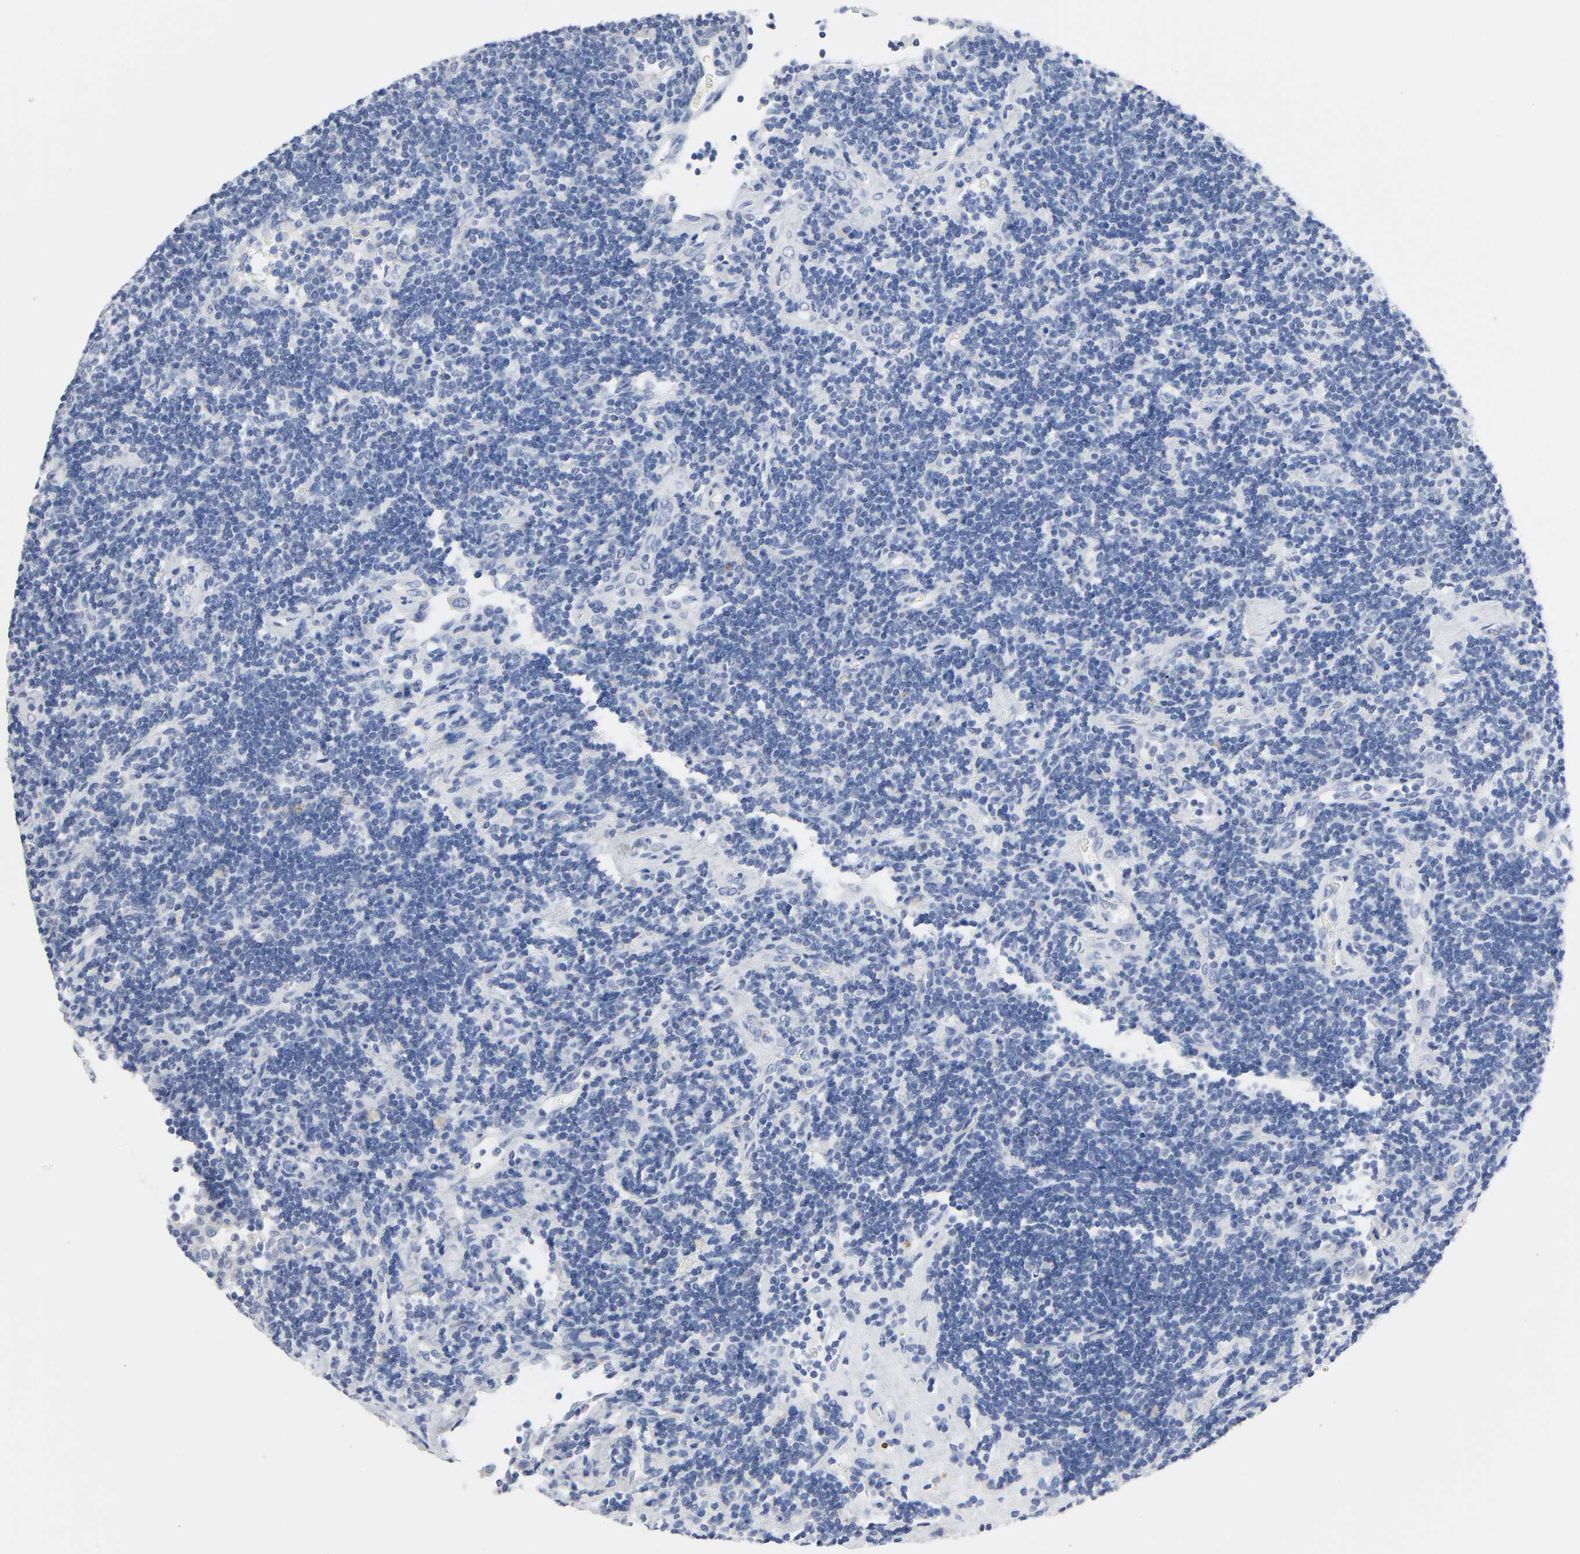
{"staining": {"intensity": "negative", "quantity": "none", "location": "none"}, "tissue": "lymphoma", "cell_type": "Tumor cells", "image_type": "cancer", "snomed": [{"axis": "morphology", "description": "Malignant lymphoma, non-Hodgkin's type, Low grade"}, {"axis": "topography", "description": "Lymph node"}], "caption": "IHC micrograph of human lymphoma stained for a protein (brown), which shows no expression in tumor cells.", "gene": "ACP3", "patient": {"sex": "male", "age": 70}}